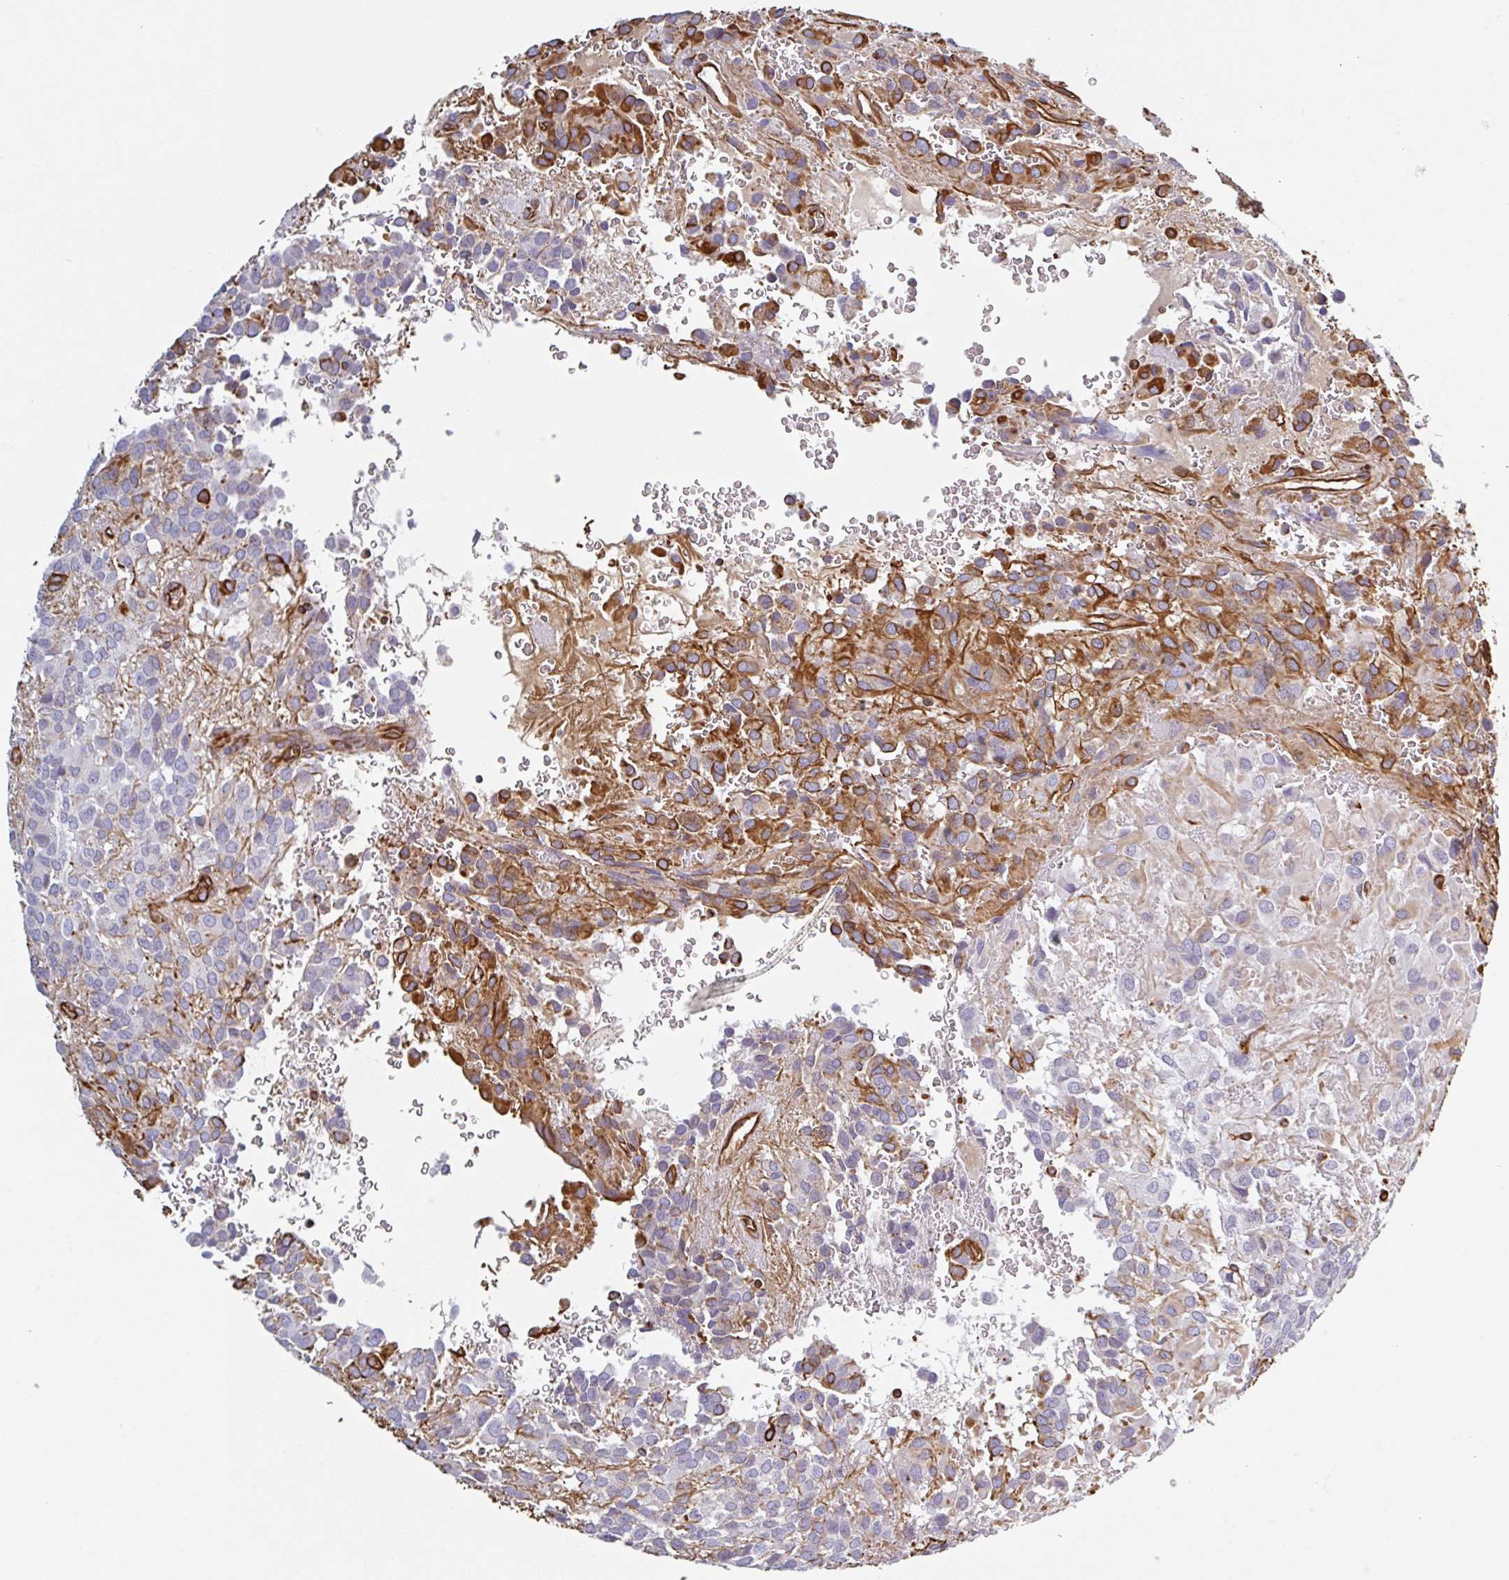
{"staining": {"intensity": "negative", "quantity": "none", "location": "none"}, "tissue": "glioma", "cell_type": "Tumor cells", "image_type": "cancer", "snomed": [{"axis": "morphology", "description": "Glioma, malignant, Low grade"}, {"axis": "topography", "description": "Brain"}], "caption": "Immunohistochemistry (IHC) histopathology image of human glioma stained for a protein (brown), which displays no expression in tumor cells.", "gene": "PPFIA1", "patient": {"sex": "male", "age": 56}}